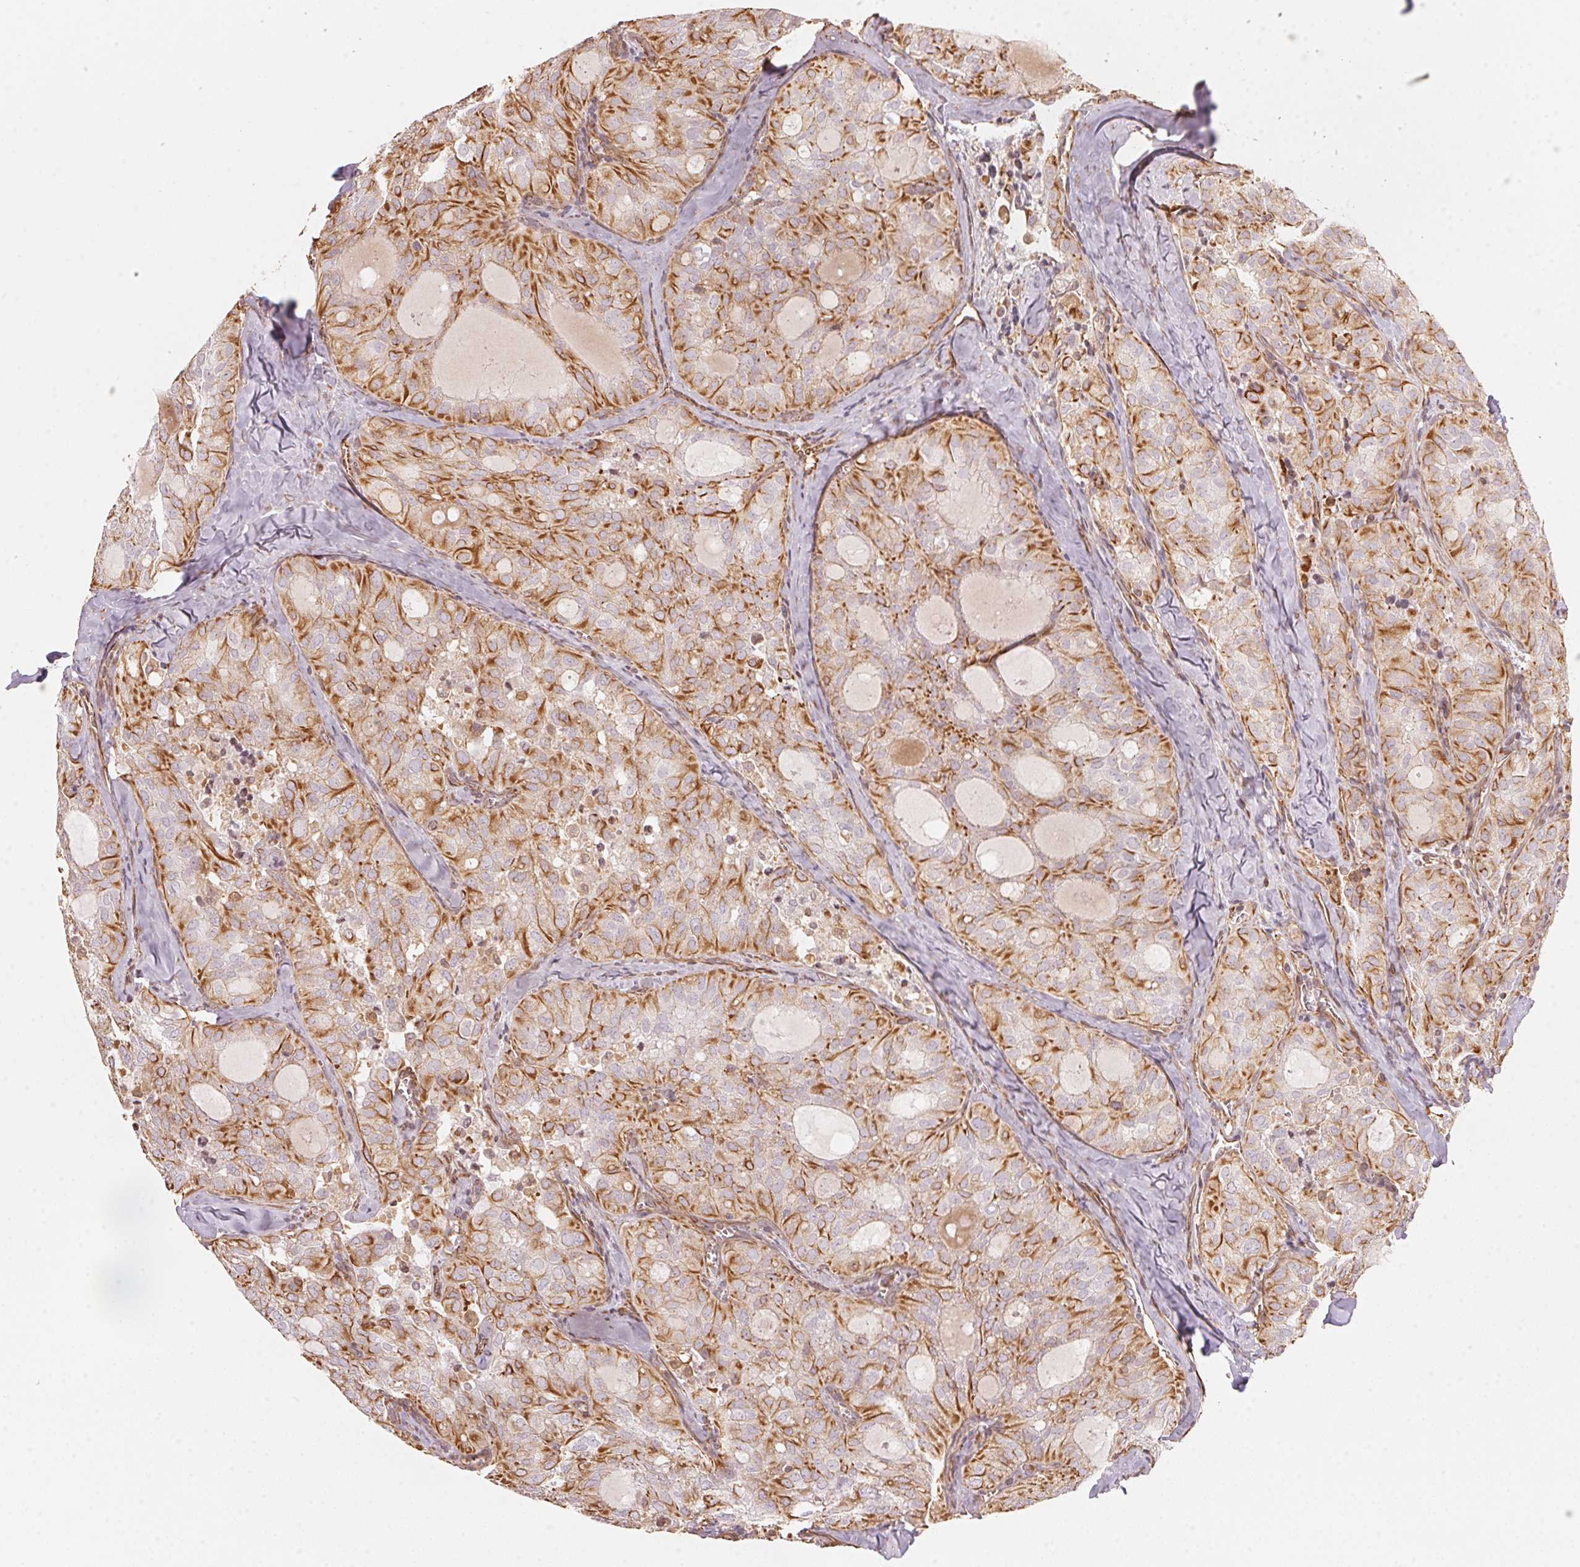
{"staining": {"intensity": "moderate", "quantity": "25%-75%", "location": "cytoplasmic/membranous"}, "tissue": "thyroid cancer", "cell_type": "Tumor cells", "image_type": "cancer", "snomed": [{"axis": "morphology", "description": "Follicular adenoma carcinoma, NOS"}, {"axis": "topography", "description": "Thyroid gland"}], "caption": "Moderate cytoplasmic/membranous expression is seen in about 25%-75% of tumor cells in thyroid cancer (follicular adenoma carcinoma).", "gene": "FOXR2", "patient": {"sex": "male", "age": 75}}